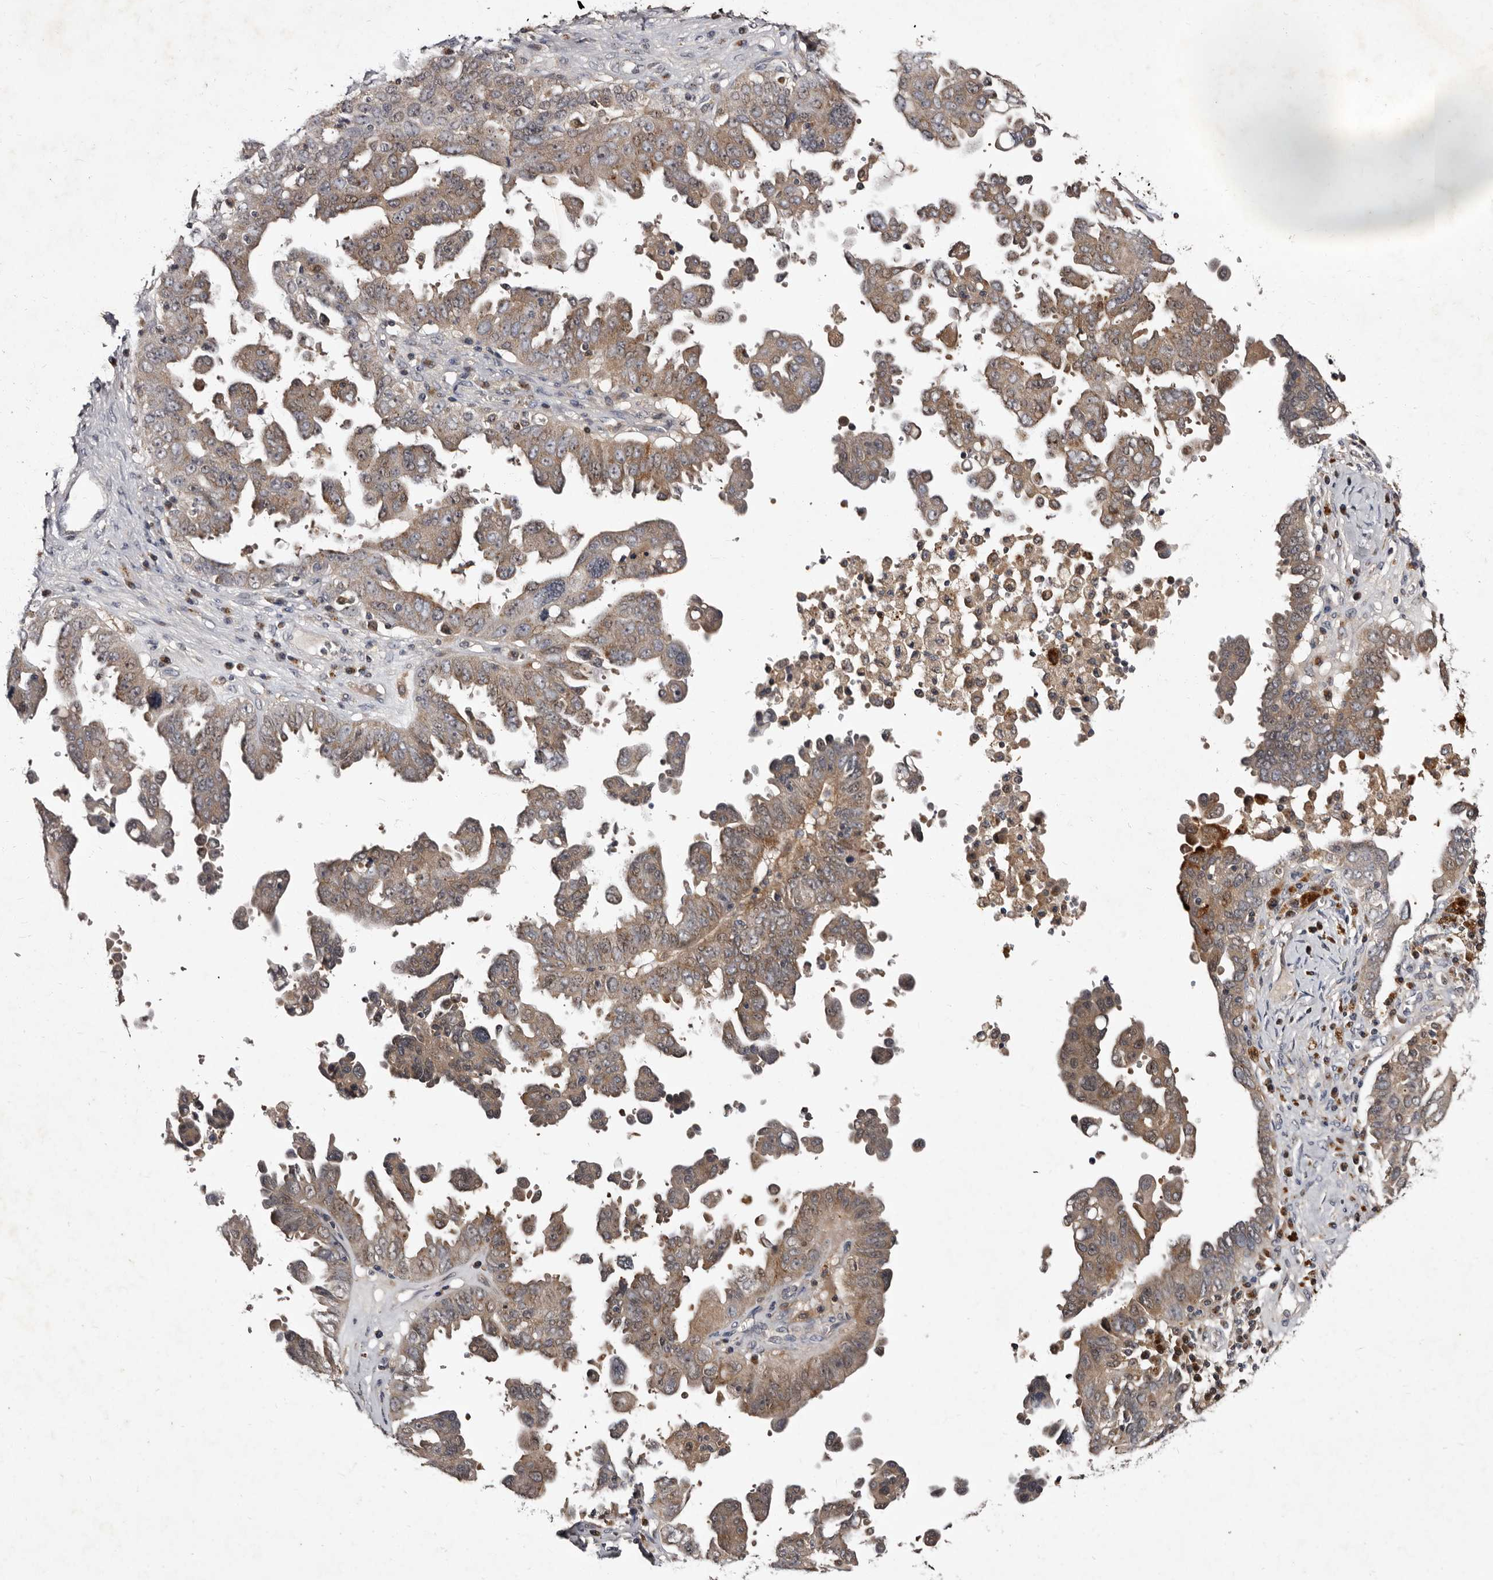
{"staining": {"intensity": "moderate", "quantity": ">75%", "location": "cytoplasmic/membranous"}, "tissue": "ovarian cancer", "cell_type": "Tumor cells", "image_type": "cancer", "snomed": [{"axis": "morphology", "description": "Carcinoma, endometroid"}, {"axis": "topography", "description": "Ovary"}], "caption": "Ovarian cancer (endometroid carcinoma) stained for a protein shows moderate cytoplasmic/membranous positivity in tumor cells.", "gene": "DNPH1", "patient": {"sex": "female", "age": 62}}